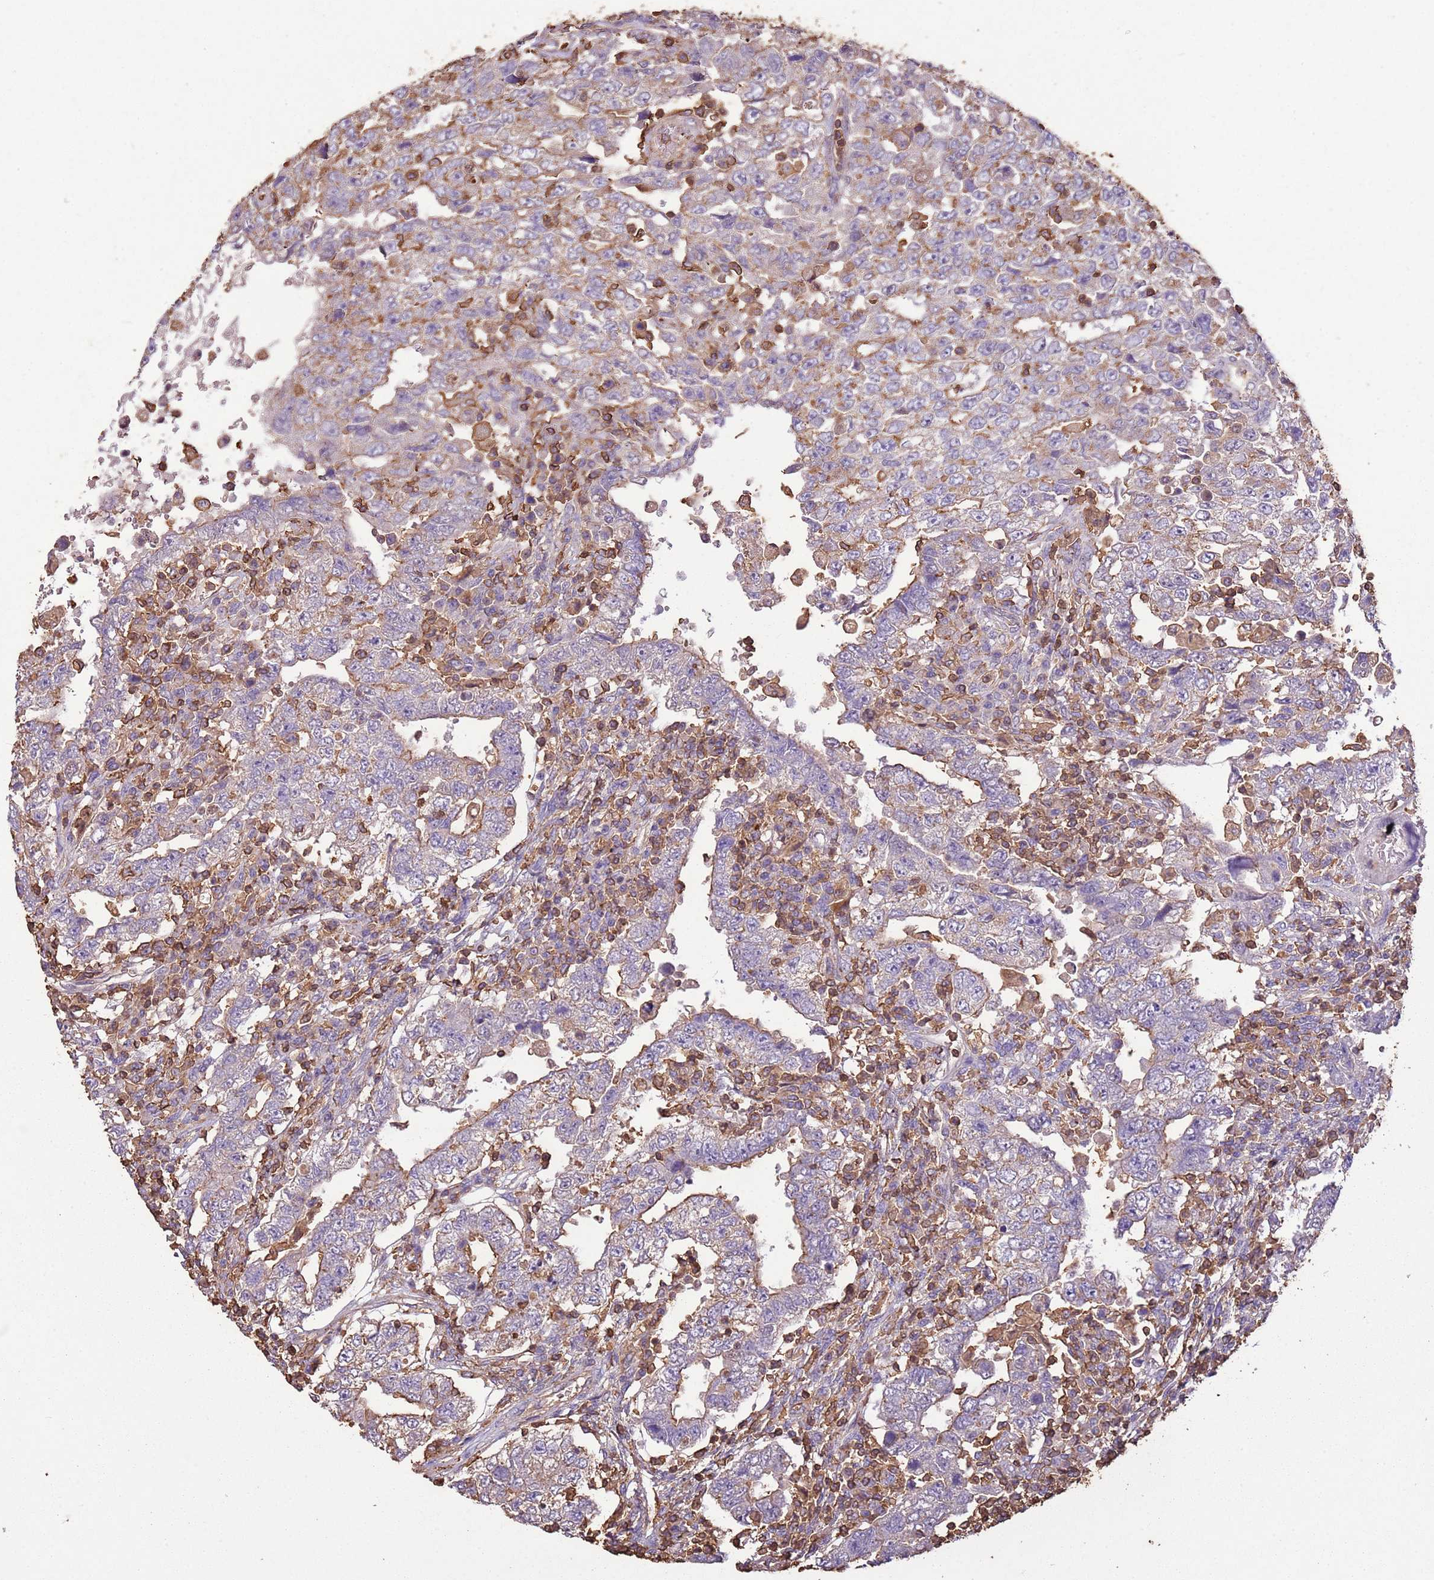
{"staining": {"intensity": "moderate", "quantity": "<25%", "location": "cytoplasmic/membranous"}, "tissue": "testis cancer", "cell_type": "Tumor cells", "image_type": "cancer", "snomed": [{"axis": "morphology", "description": "Carcinoma, Embryonal, NOS"}, {"axis": "topography", "description": "Testis"}], "caption": "IHC photomicrograph of neoplastic tissue: testis embryonal carcinoma stained using immunohistochemistry reveals low levels of moderate protein expression localized specifically in the cytoplasmic/membranous of tumor cells, appearing as a cytoplasmic/membranous brown color.", "gene": "ARL10", "patient": {"sex": "male", "age": 26}}